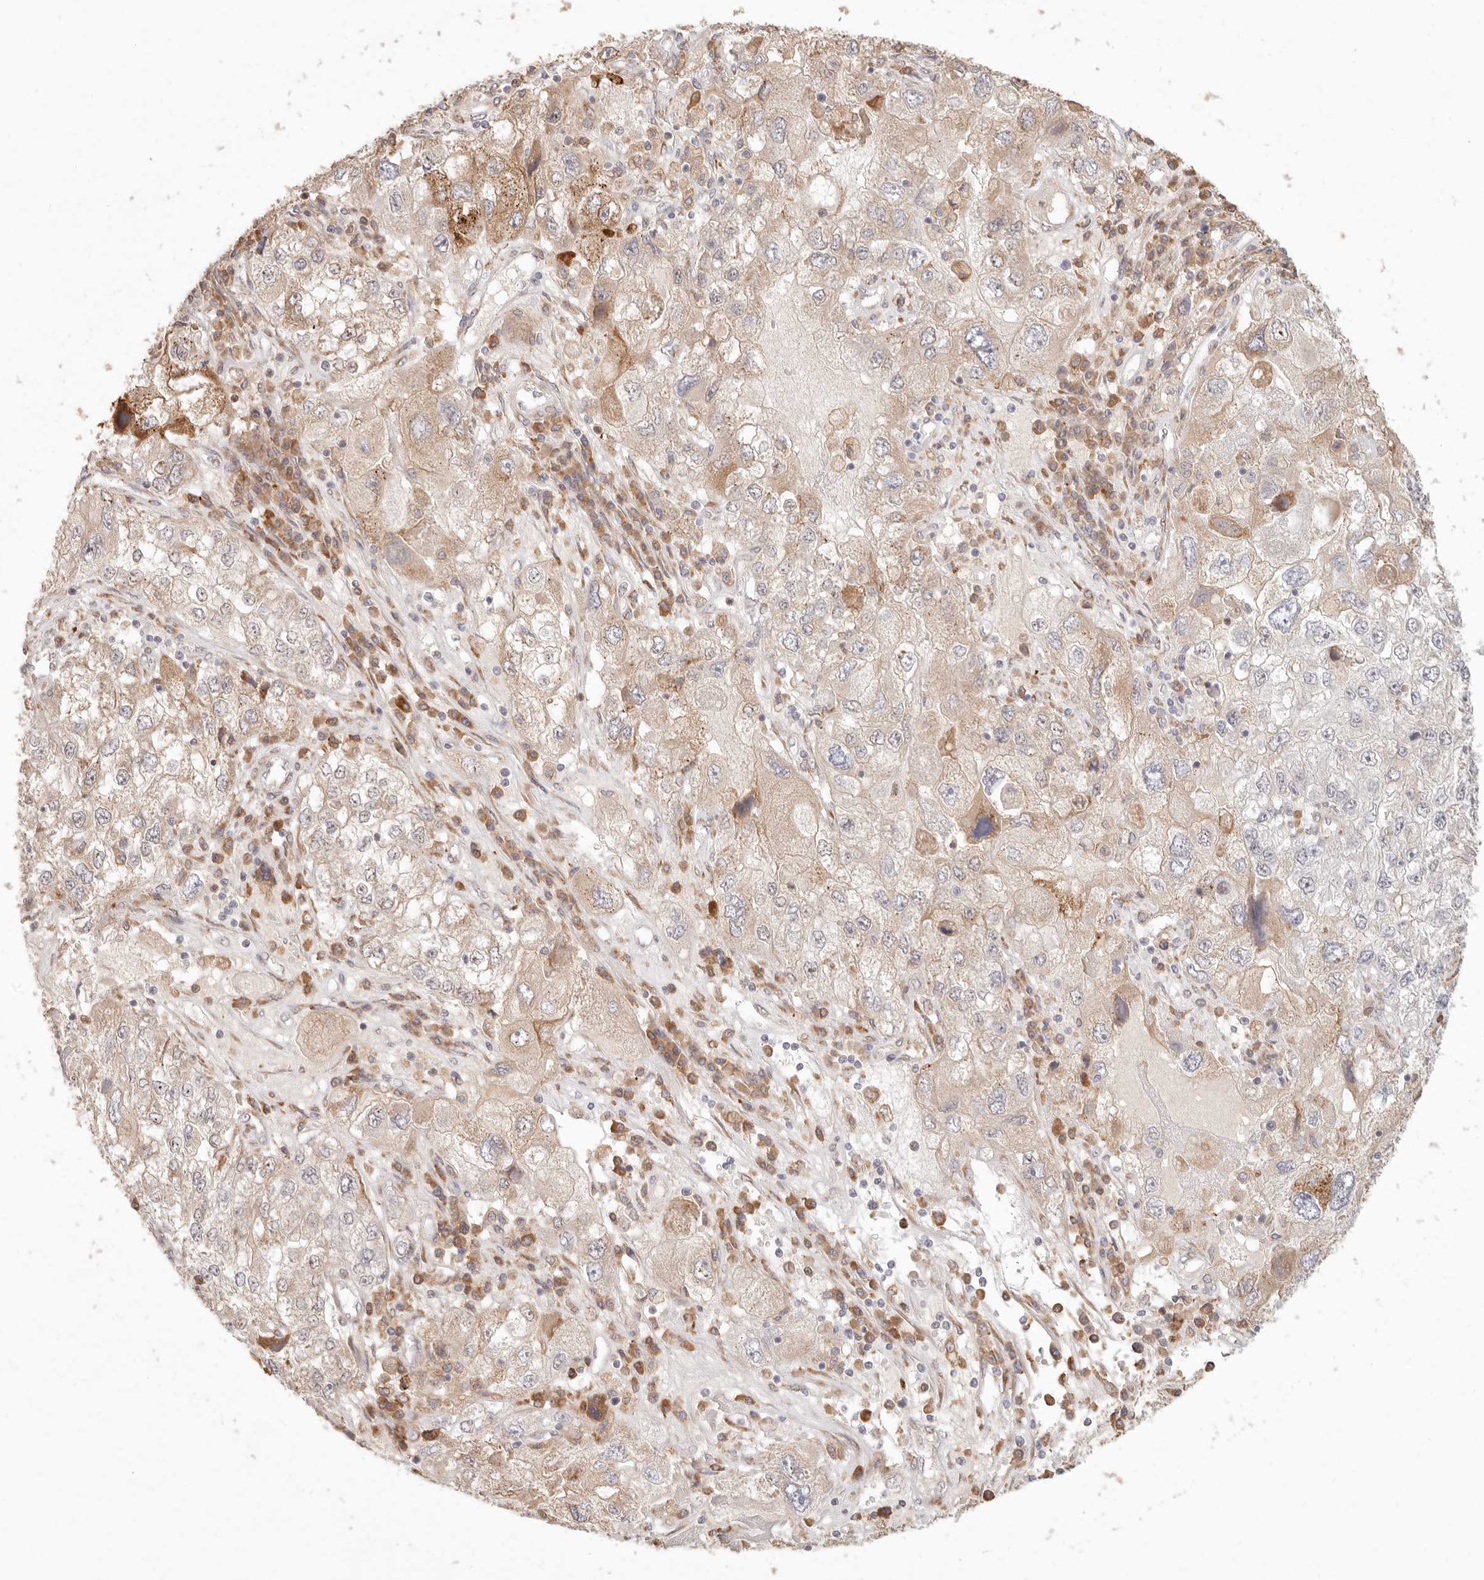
{"staining": {"intensity": "weak", "quantity": "25%-75%", "location": "cytoplasmic/membranous"}, "tissue": "endometrial cancer", "cell_type": "Tumor cells", "image_type": "cancer", "snomed": [{"axis": "morphology", "description": "Adenocarcinoma, NOS"}, {"axis": "topography", "description": "Endometrium"}], "caption": "IHC (DAB) staining of endometrial cancer (adenocarcinoma) reveals weak cytoplasmic/membranous protein positivity in about 25%-75% of tumor cells. Using DAB (brown) and hematoxylin (blue) stains, captured at high magnification using brightfield microscopy.", "gene": "C1orf127", "patient": {"sex": "female", "age": 49}}